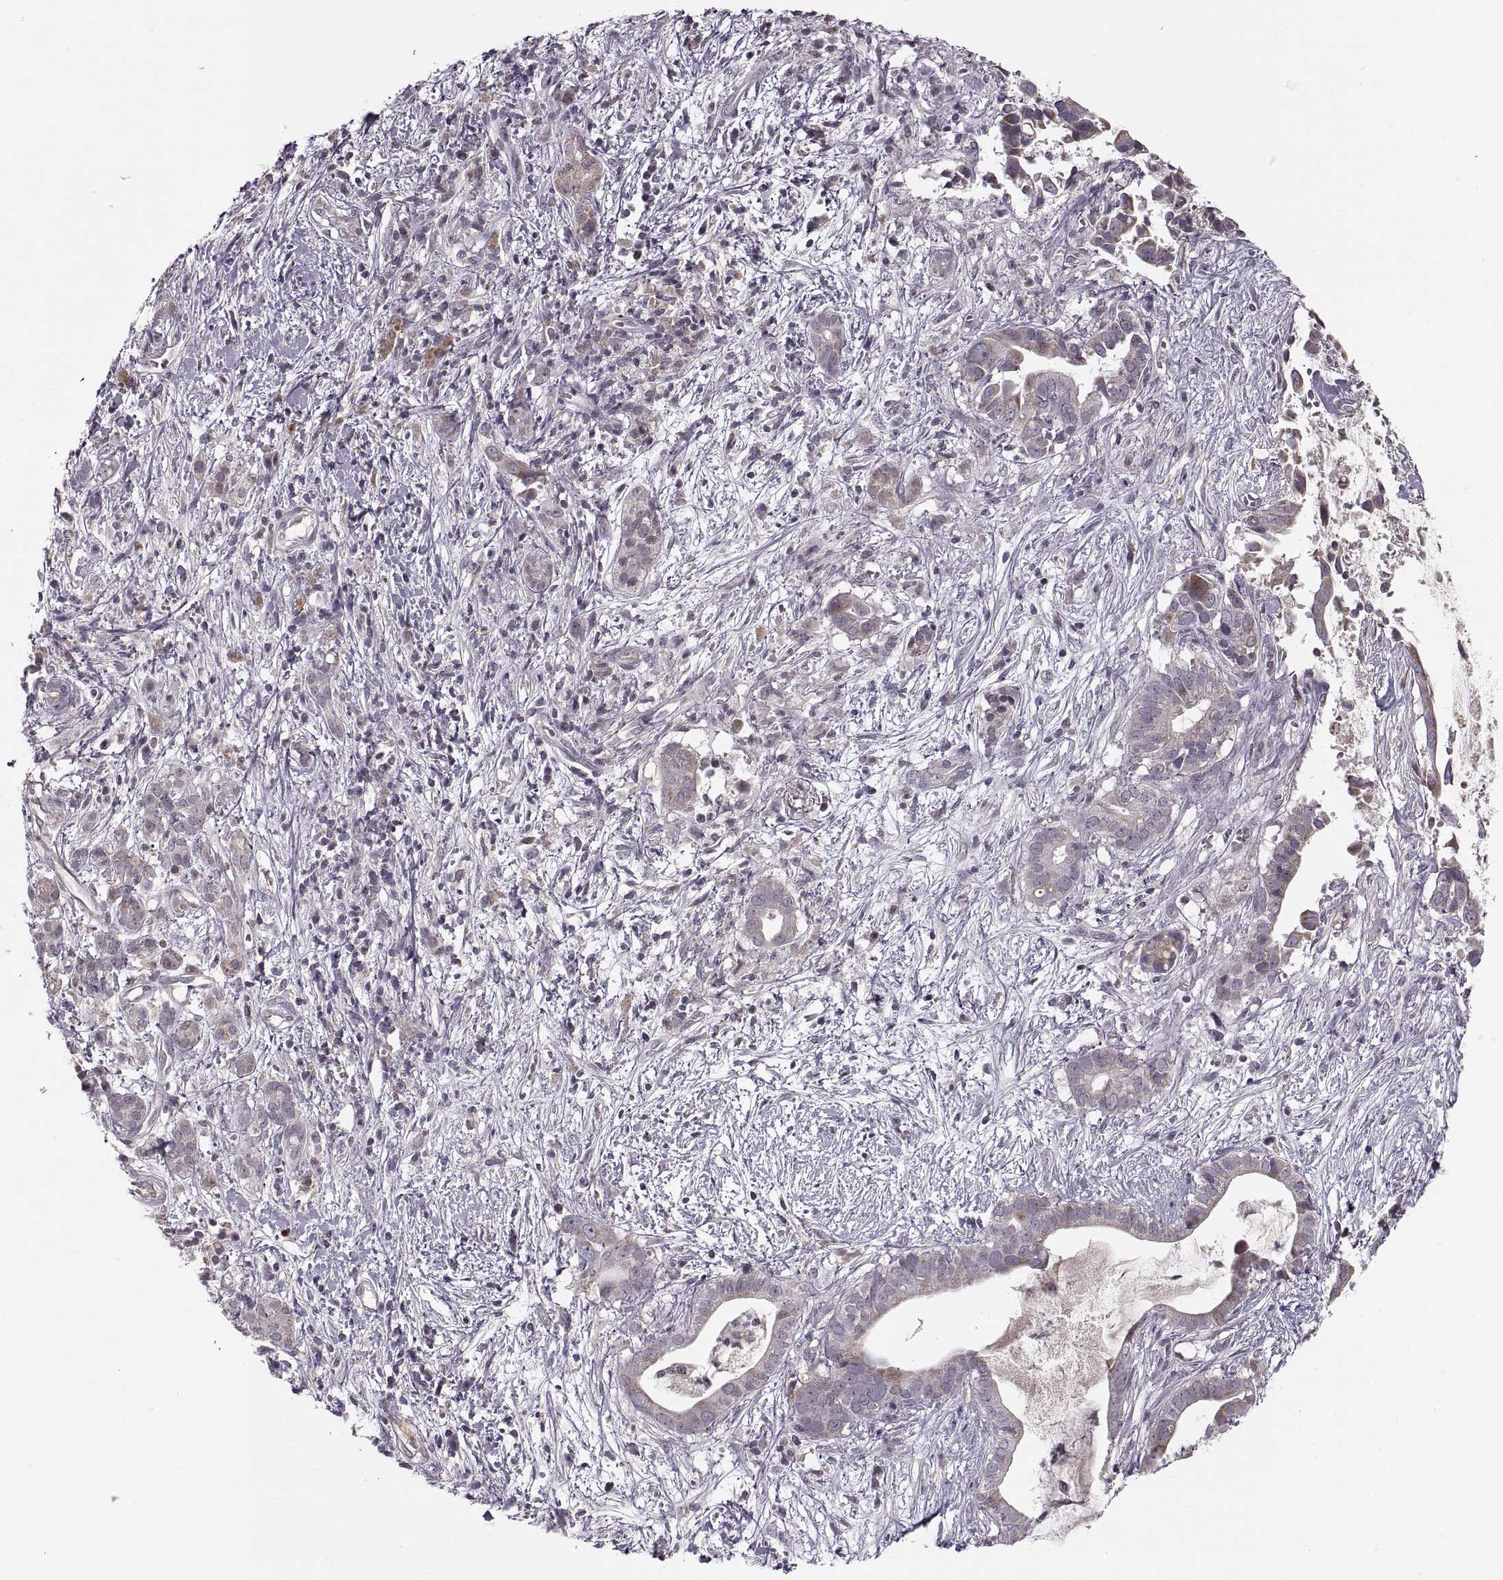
{"staining": {"intensity": "moderate", "quantity": "<25%", "location": "cytoplasmic/membranous"}, "tissue": "pancreatic cancer", "cell_type": "Tumor cells", "image_type": "cancer", "snomed": [{"axis": "morphology", "description": "Adenocarcinoma, NOS"}, {"axis": "topography", "description": "Pancreas"}], "caption": "Protein staining displays moderate cytoplasmic/membranous positivity in approximately <25% of tumor cells in pancreatic adenocarcinoma. (DAB = brown stain, brightfield microscopy at high magnification).", "gene": "ASIC3", "patient": {"sex": "male", "age": 61}}